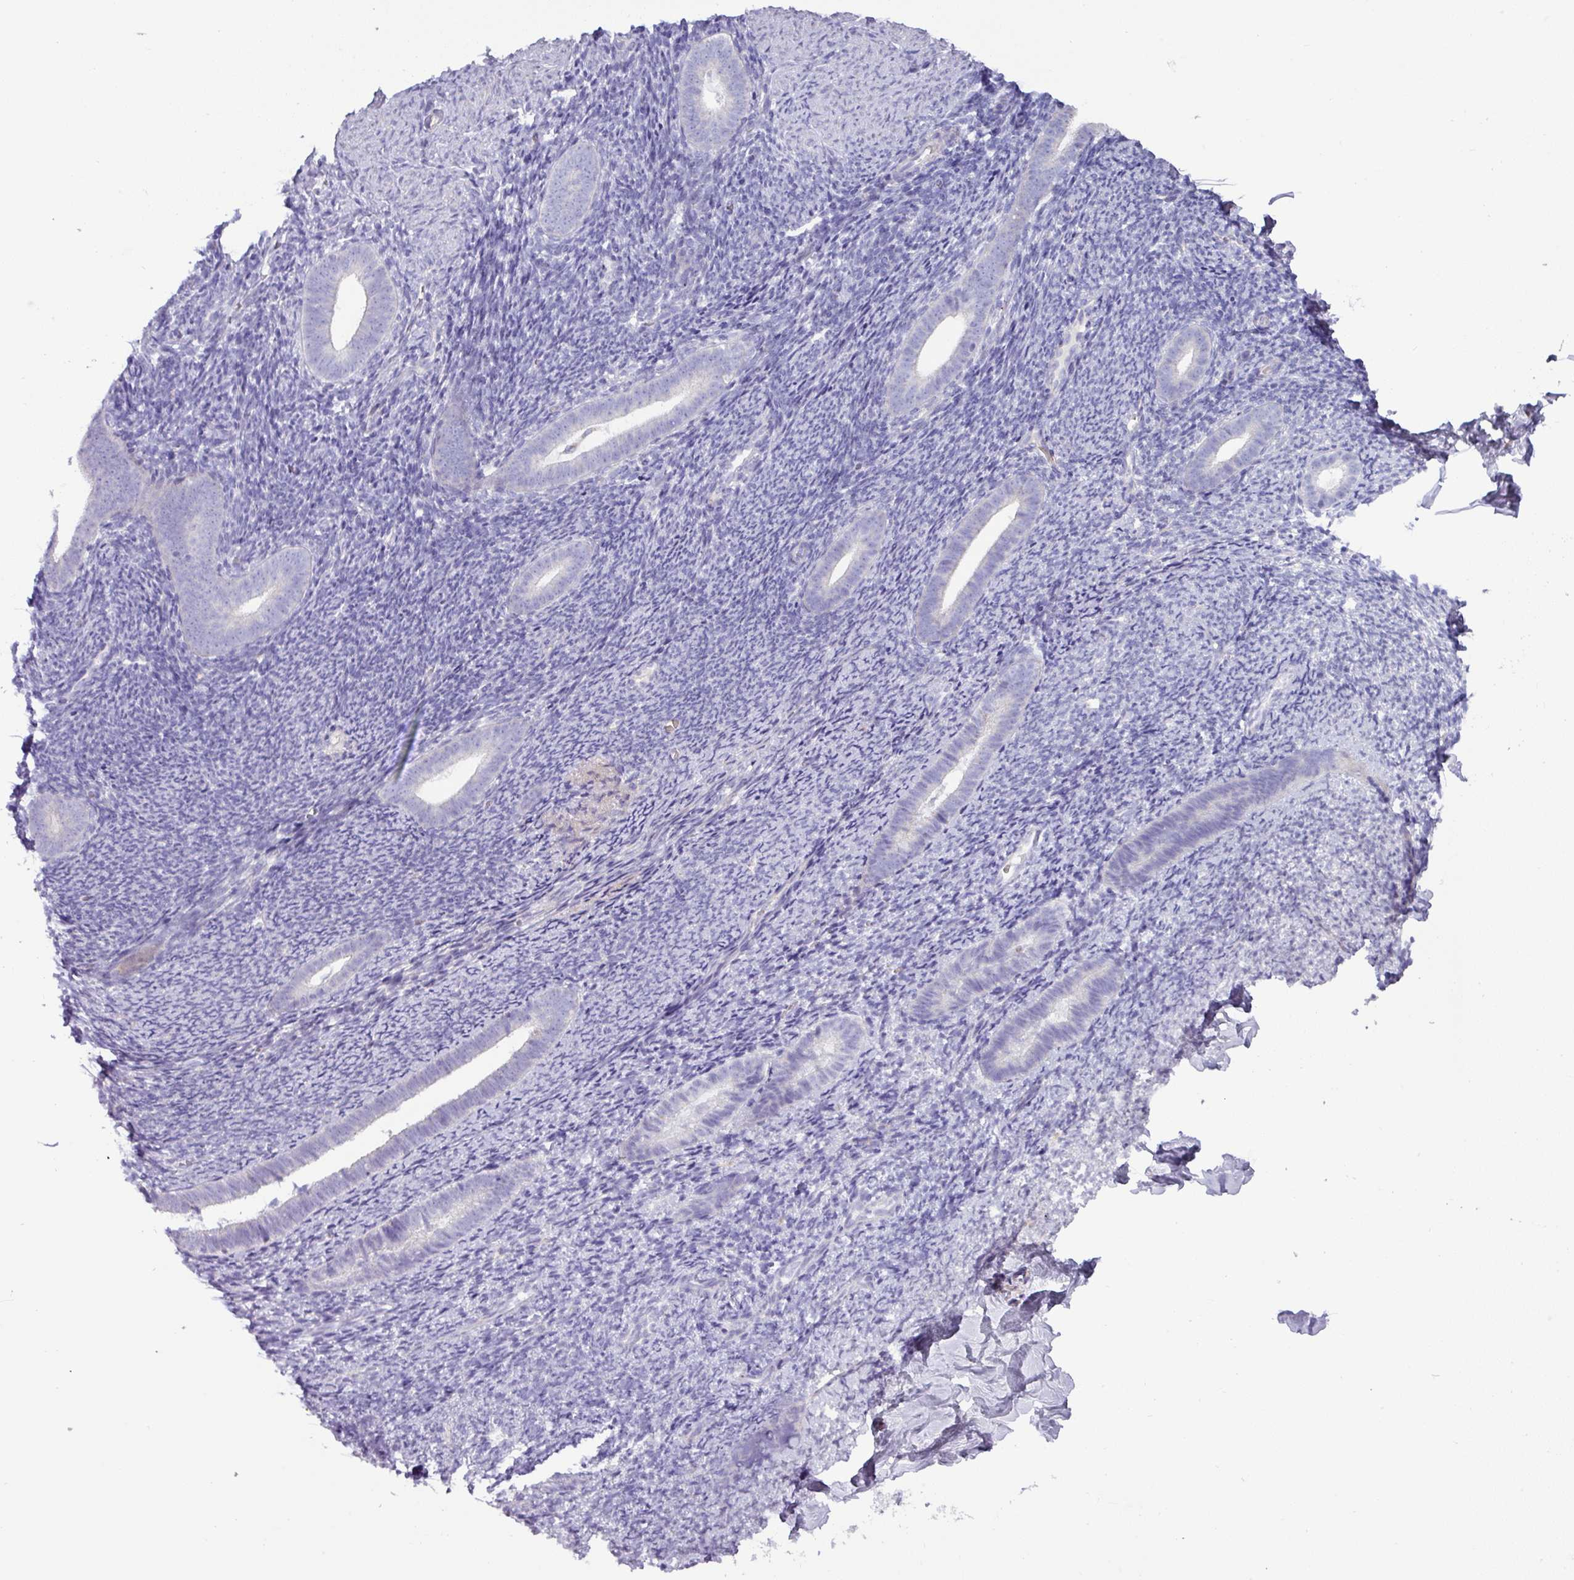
{"staining": {"intensity": "negative", "quantity": "none", "location": "none"}, "tissue": "endometrium", "cell_type": "Cells in endometrial stroma", "image_type": "normal", "snomed": [{"axis": "morphology", "description": "Normal tissue, NOS"}, {"axis": "topography", "description": "Endometrium"}], "caption": "Immunohistochemistry (IHC) micrograph of benign endometrium: human endometrium stained with DAB reveals no significant protein positivity in cells in endometrial stroma.", "gene": "RGS16", "patient": {"sex": "female", "age": 39}}